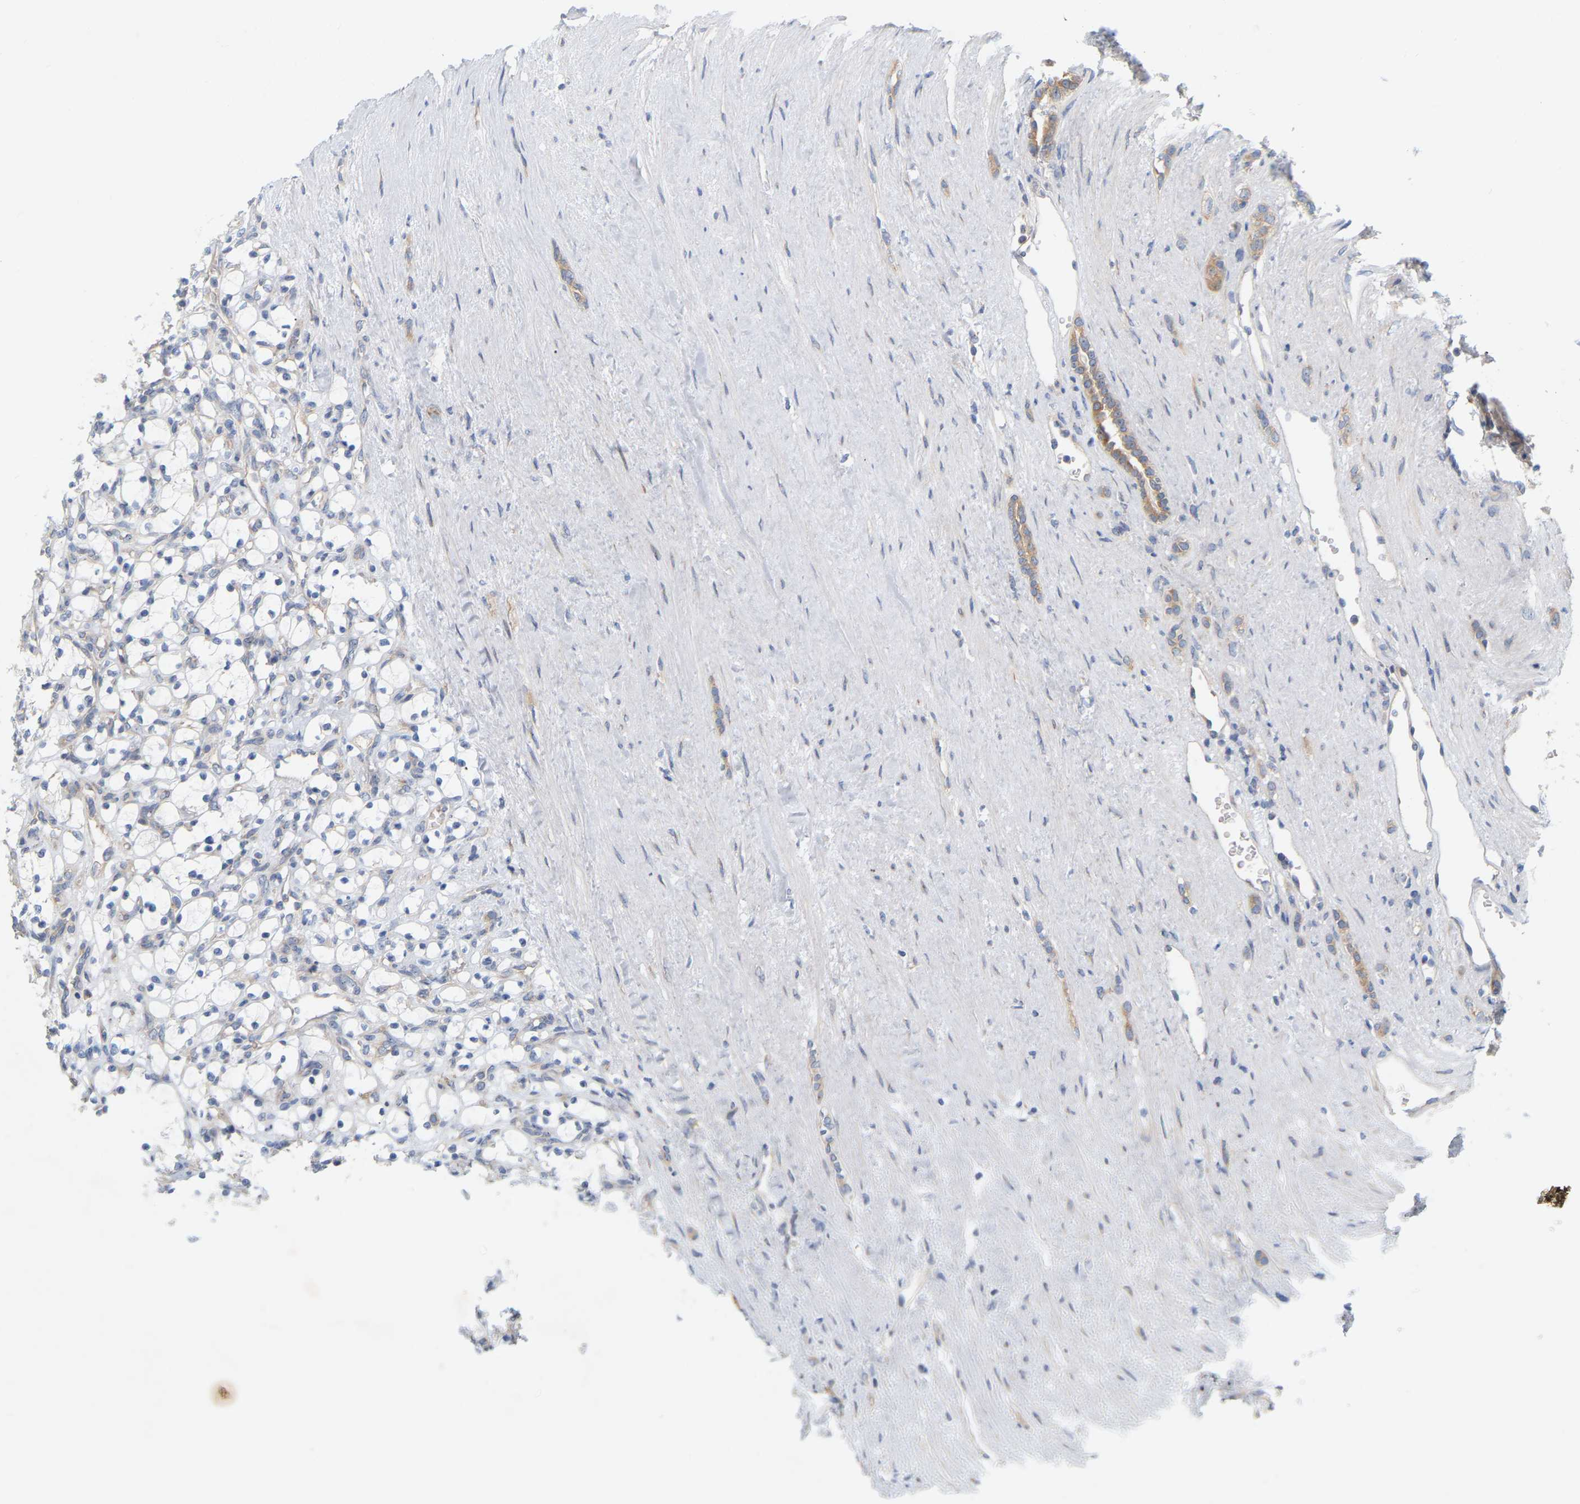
{"staining": {"intensity": "negative", "quantity": "none", "location": "none"}, "tissue": "renal cancer", "cell_type": "Tumor cells", "image_type": "cancer", "snomed": [{"axis": "morphology", "description": "Adenocarcinoma, NOS"}, {"axis": "topography", "description": "Kidney"}], "caption": "Immunohistochemistry micrograph of neoplastic tissue: renal adenocarcinoma stained with DAB exhibits no significant protein staining in tumor cells.", "gene": "MINDY4", "patient": {"sex": "female", "age": 69}}